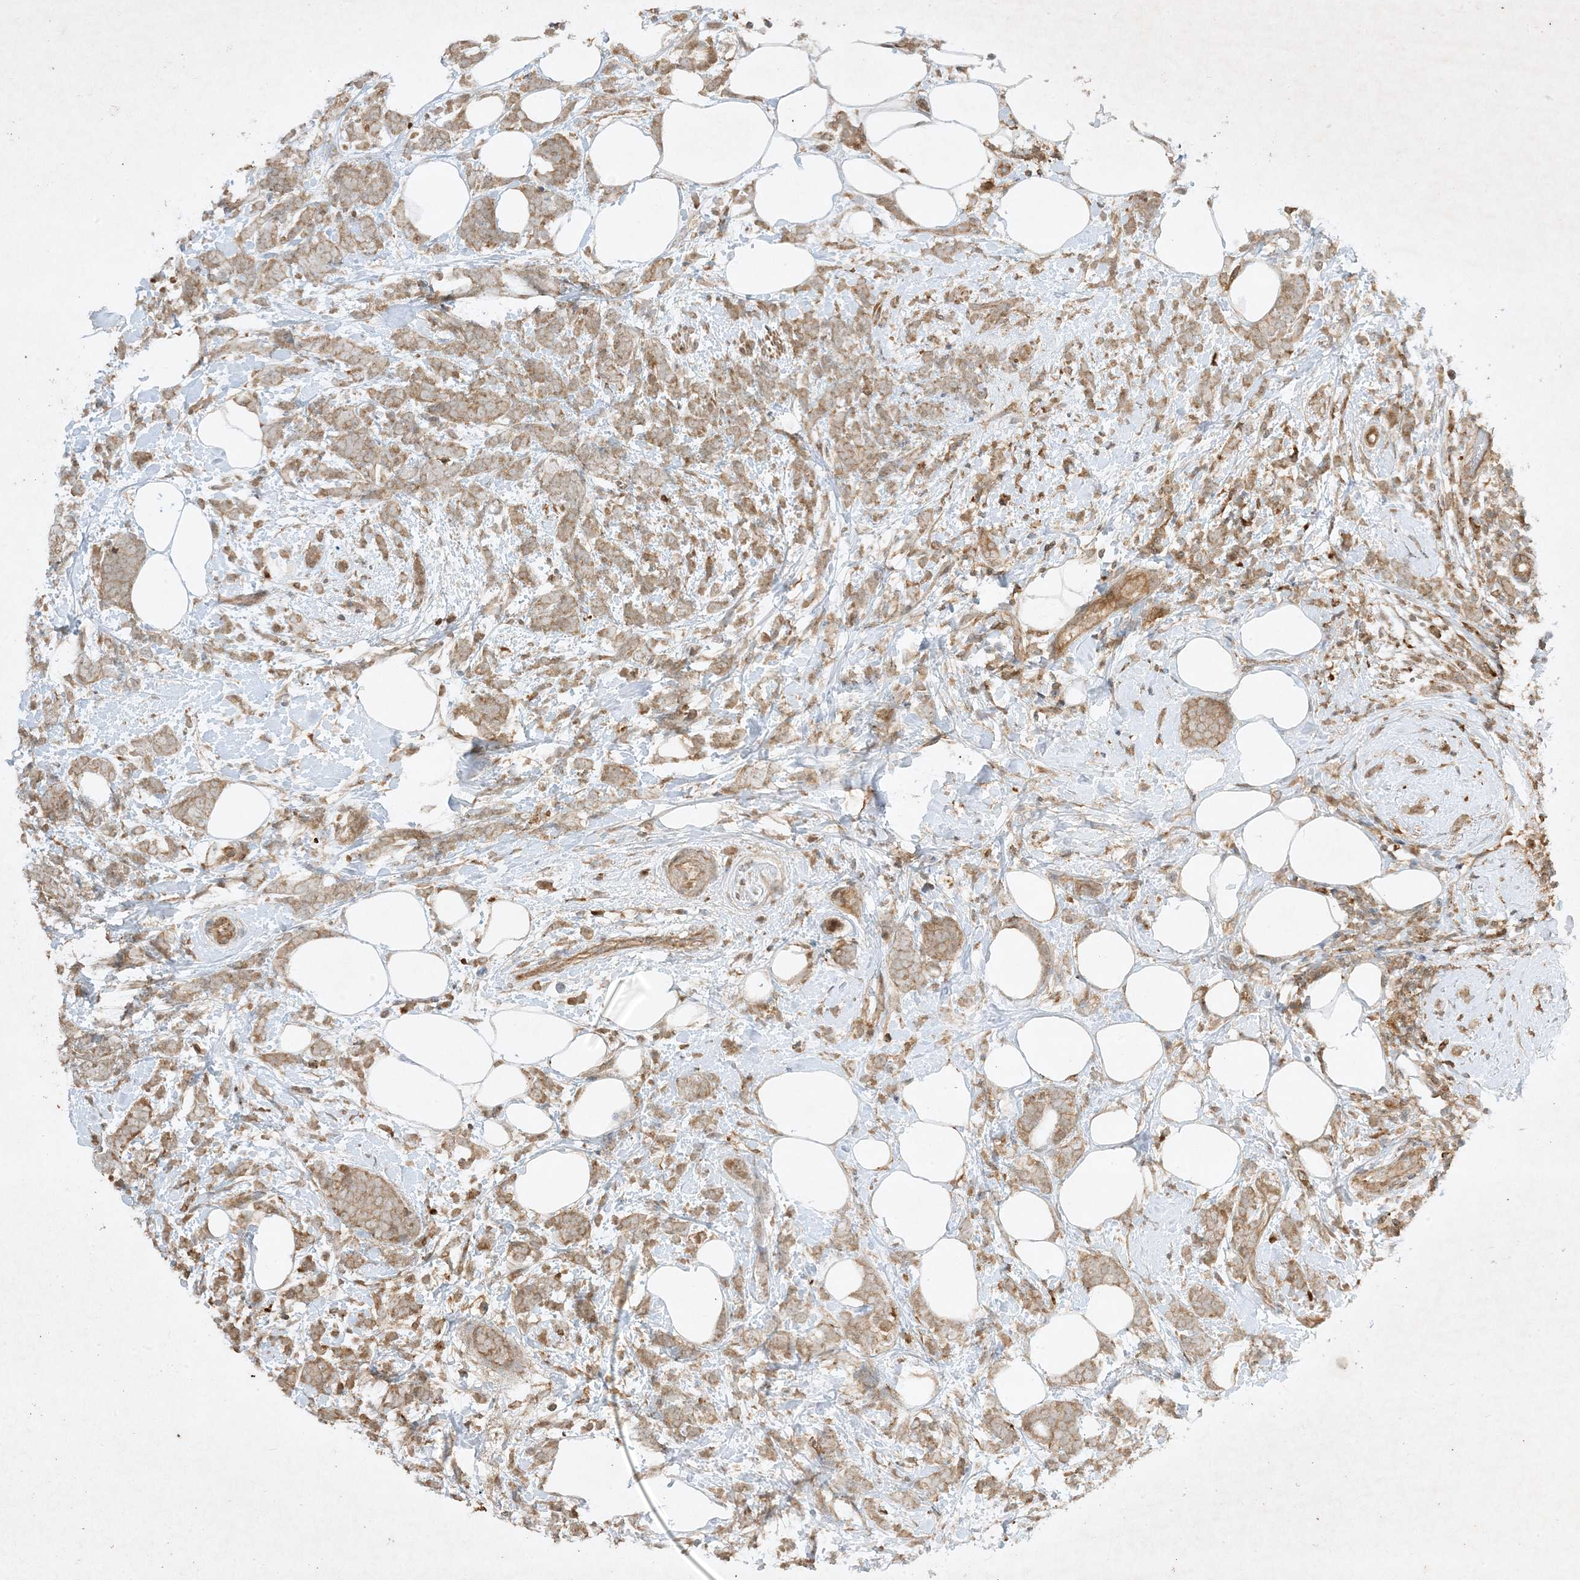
{"staining": {"intensity": "weak", "quantity": ">75%", "location": "cytoplasmic/membranous"}, "tissue": "breast cancer", "cell_type": "Tumor cells", "image_type": "cancer", "snomed": [{"axis": "morphology", "description": "Lobular carcinoma"}, {"axis": "topography", "description": "Breast"}], "caption": "Breast cancer tissue displays weak cytoplasmic/membranous positivity in approximately >75% of tumor cells, visualized by immunohistochemistry.", "gene": "XRN1", "patient": {"sex": "female", "age": 58}}